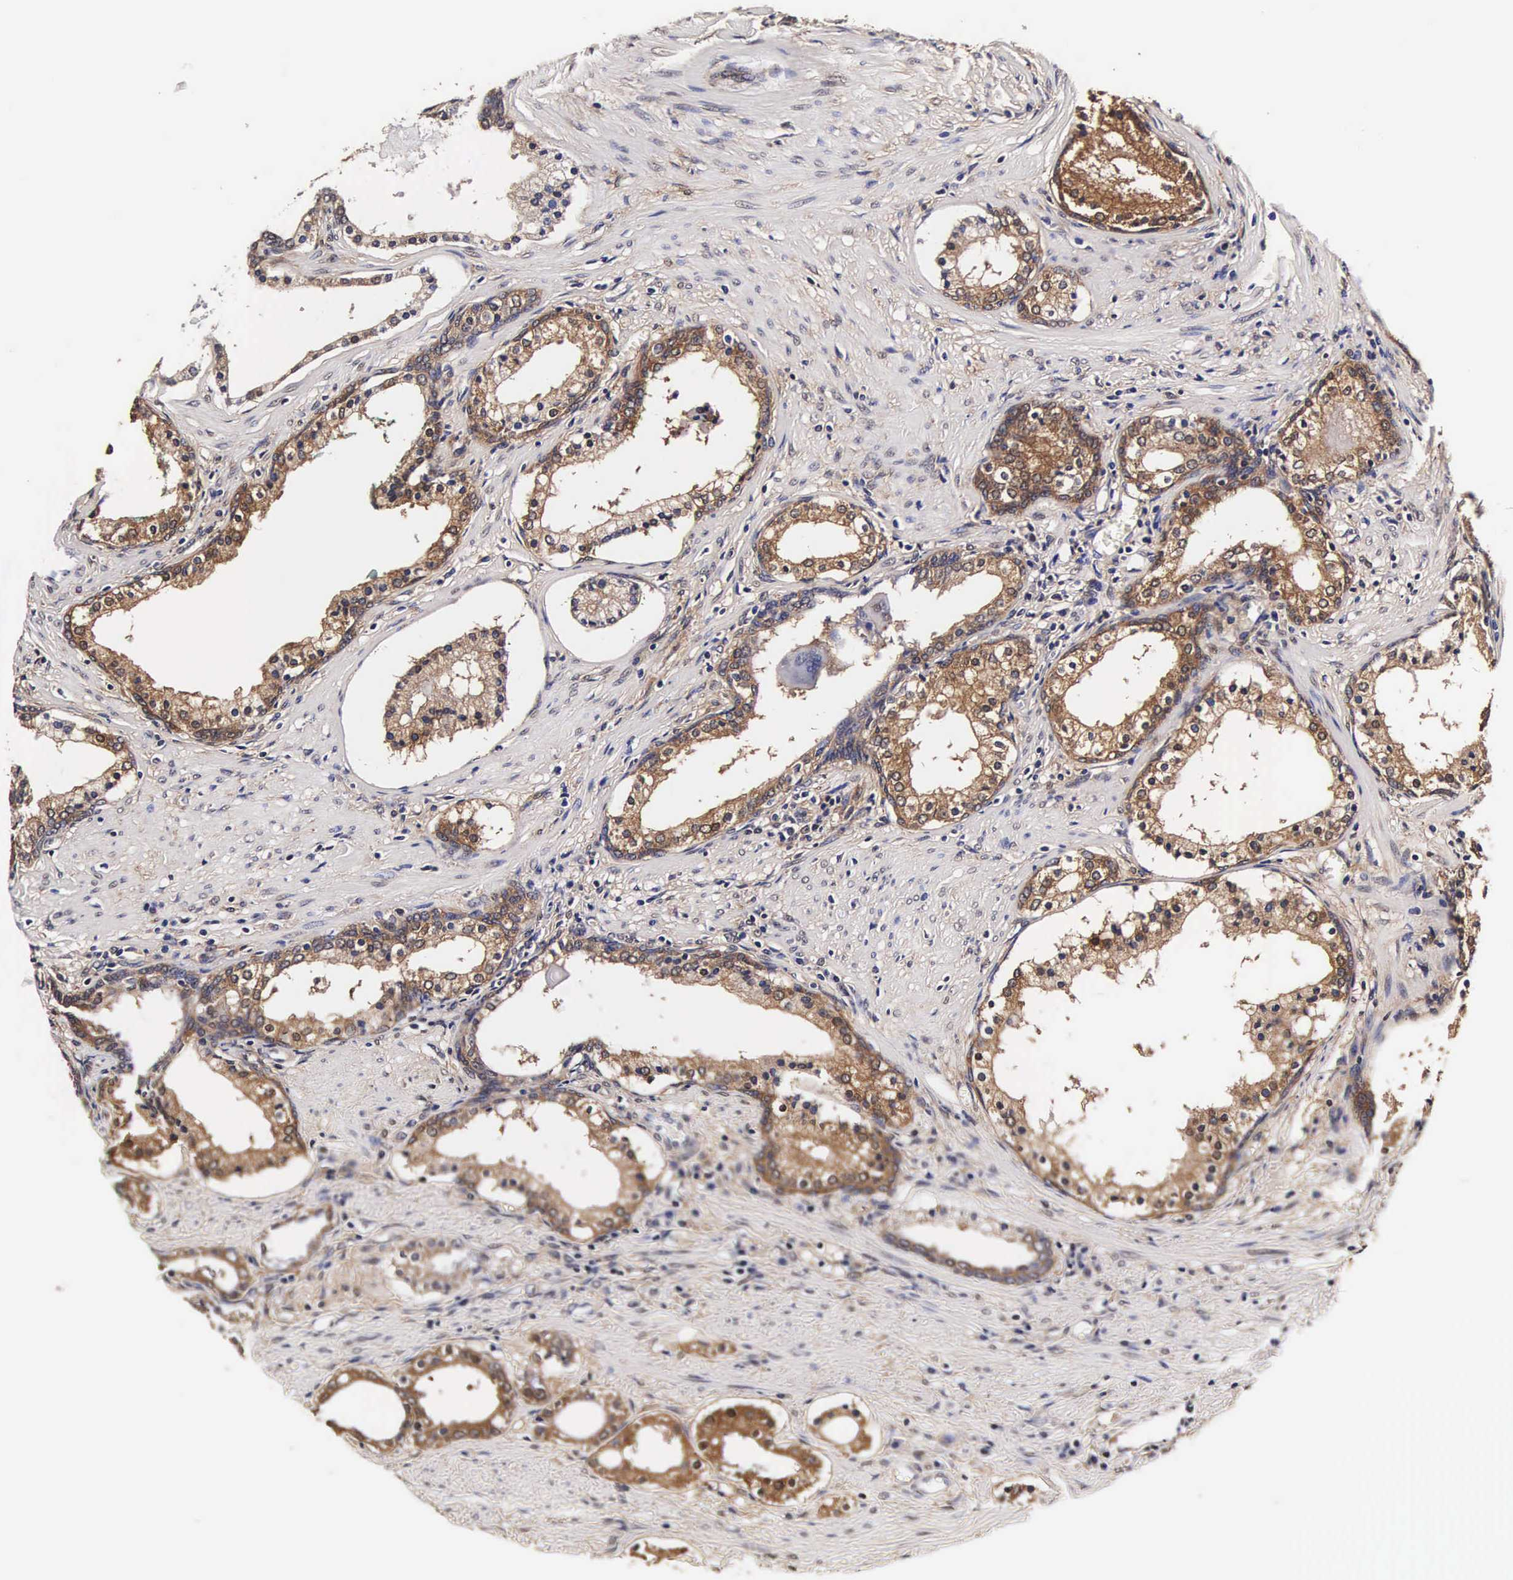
{"staining": {"intensity": "moderate", "quantity": ">75%", "location": "cytoplasmic/membranous,nuclear"}, "tissue": "prostate cancer", "cell_type": "Tumor cells", "image_type": "cancer", "snomed": [{"axis": "morphology", "description": "Adenocarcinoma, Medium grade"}, {"axis": "topography", "description": "Prostate"}], "caption": "This photomicrograph reveals IHC staining of prostate medium-grade adenocarcinoma, with medium moderate cytoplasmic/membranous and nuclear staining in approximately >75% of tumor cells.", "gene": "TECPR2", "patient": {"sex": "male", "age": 73}}